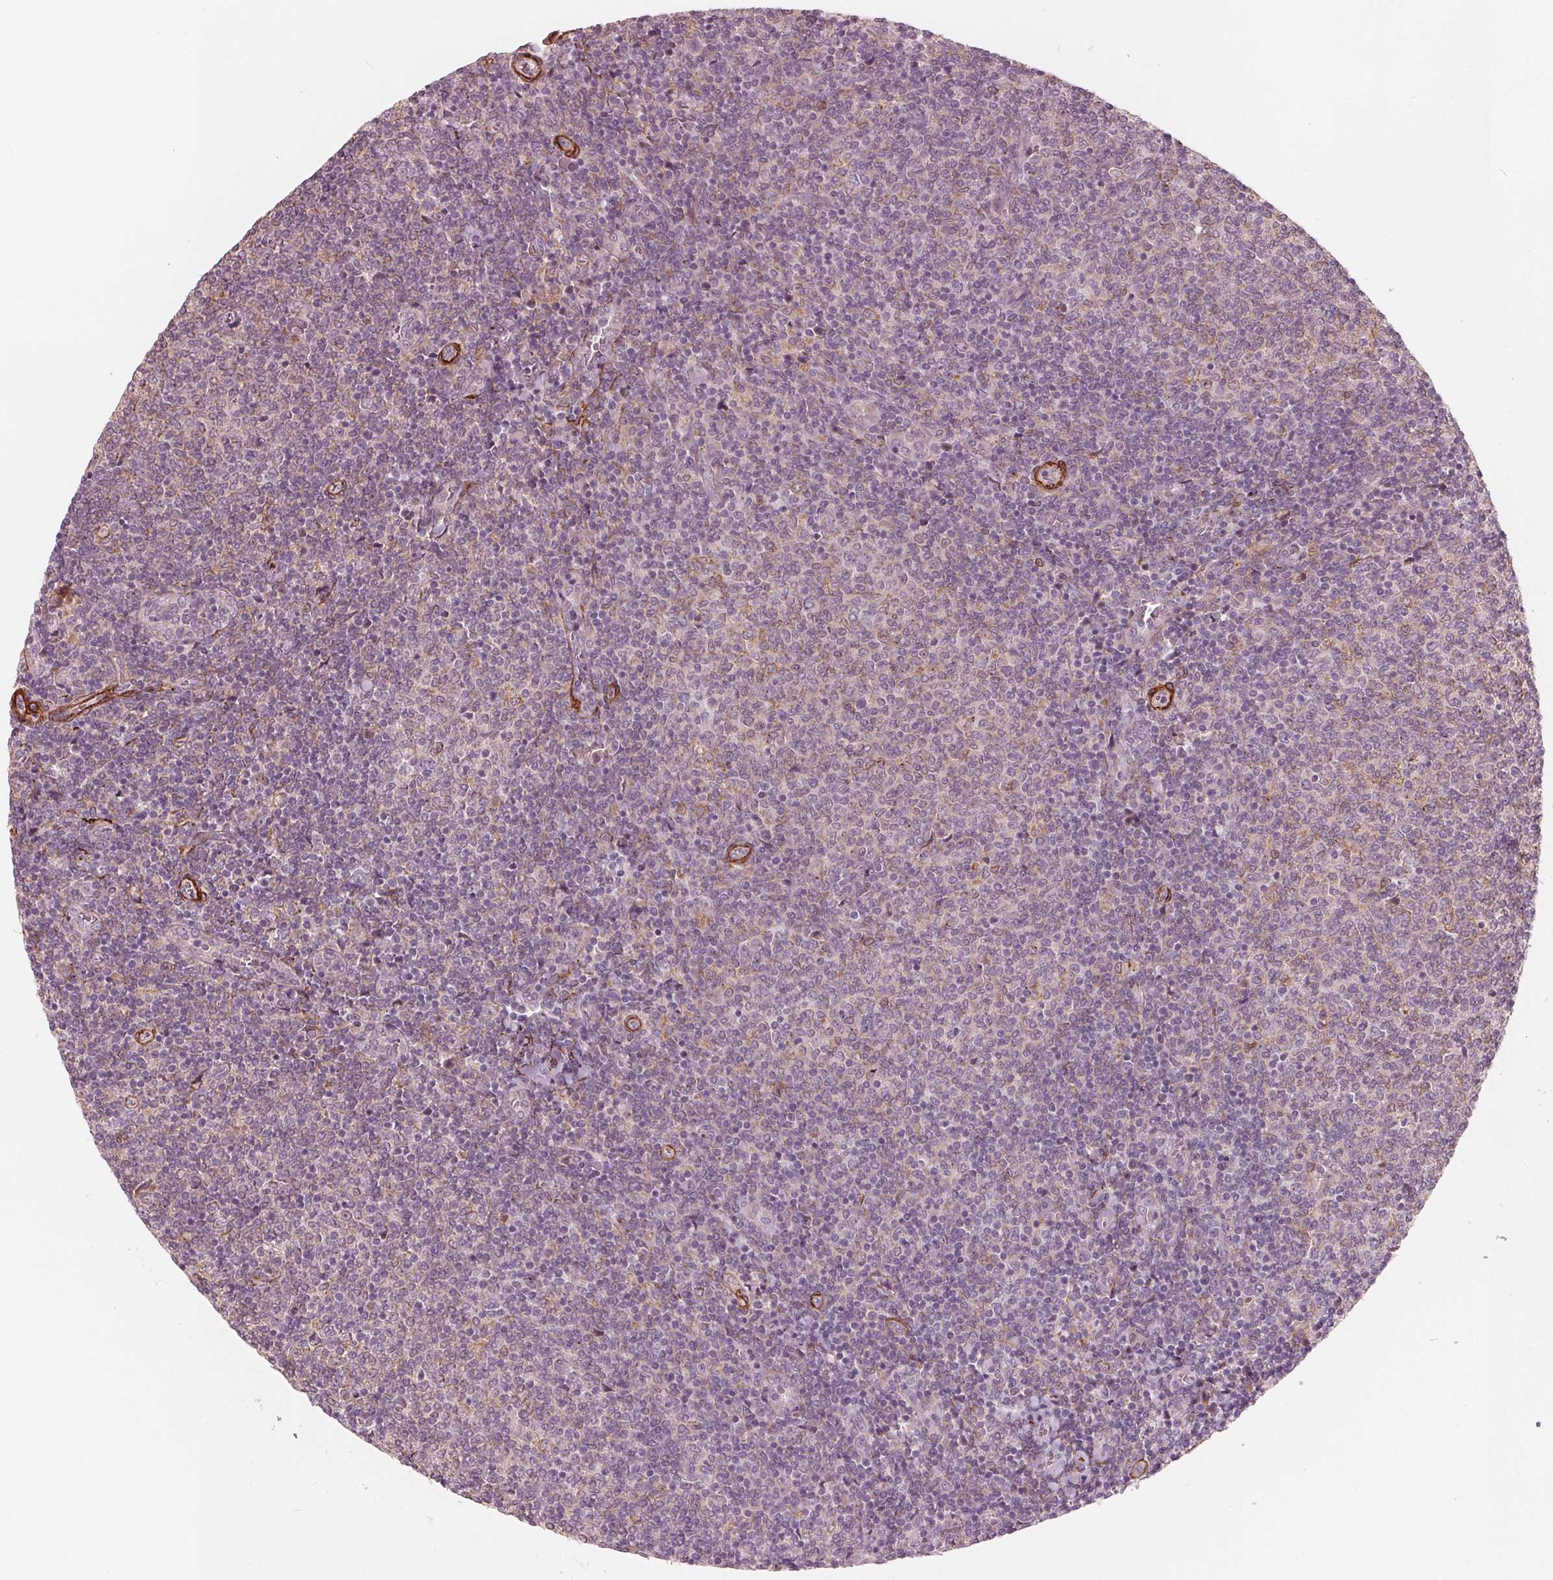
{"staining": {"intensity": "negative", "quantity": "none", "location": "none"}, "tissue": "lymphoma", "cell_type": "Tumor cells", "image_type": "cancer", "snomed": [{"axis": "morphology", "description": "Malignant lymphoma, non-Hodgkin's type, Low grade"}, {"axis": "topography", "description": "Lymph node"}], "caption": "Photomicrograph shows no protein staining in tumor cells of lymphoma tissue. (IHC, brightfield microscopy, high magnification).", "gene": "MIER3", "patient": {"sex": "male", "age": 52}}